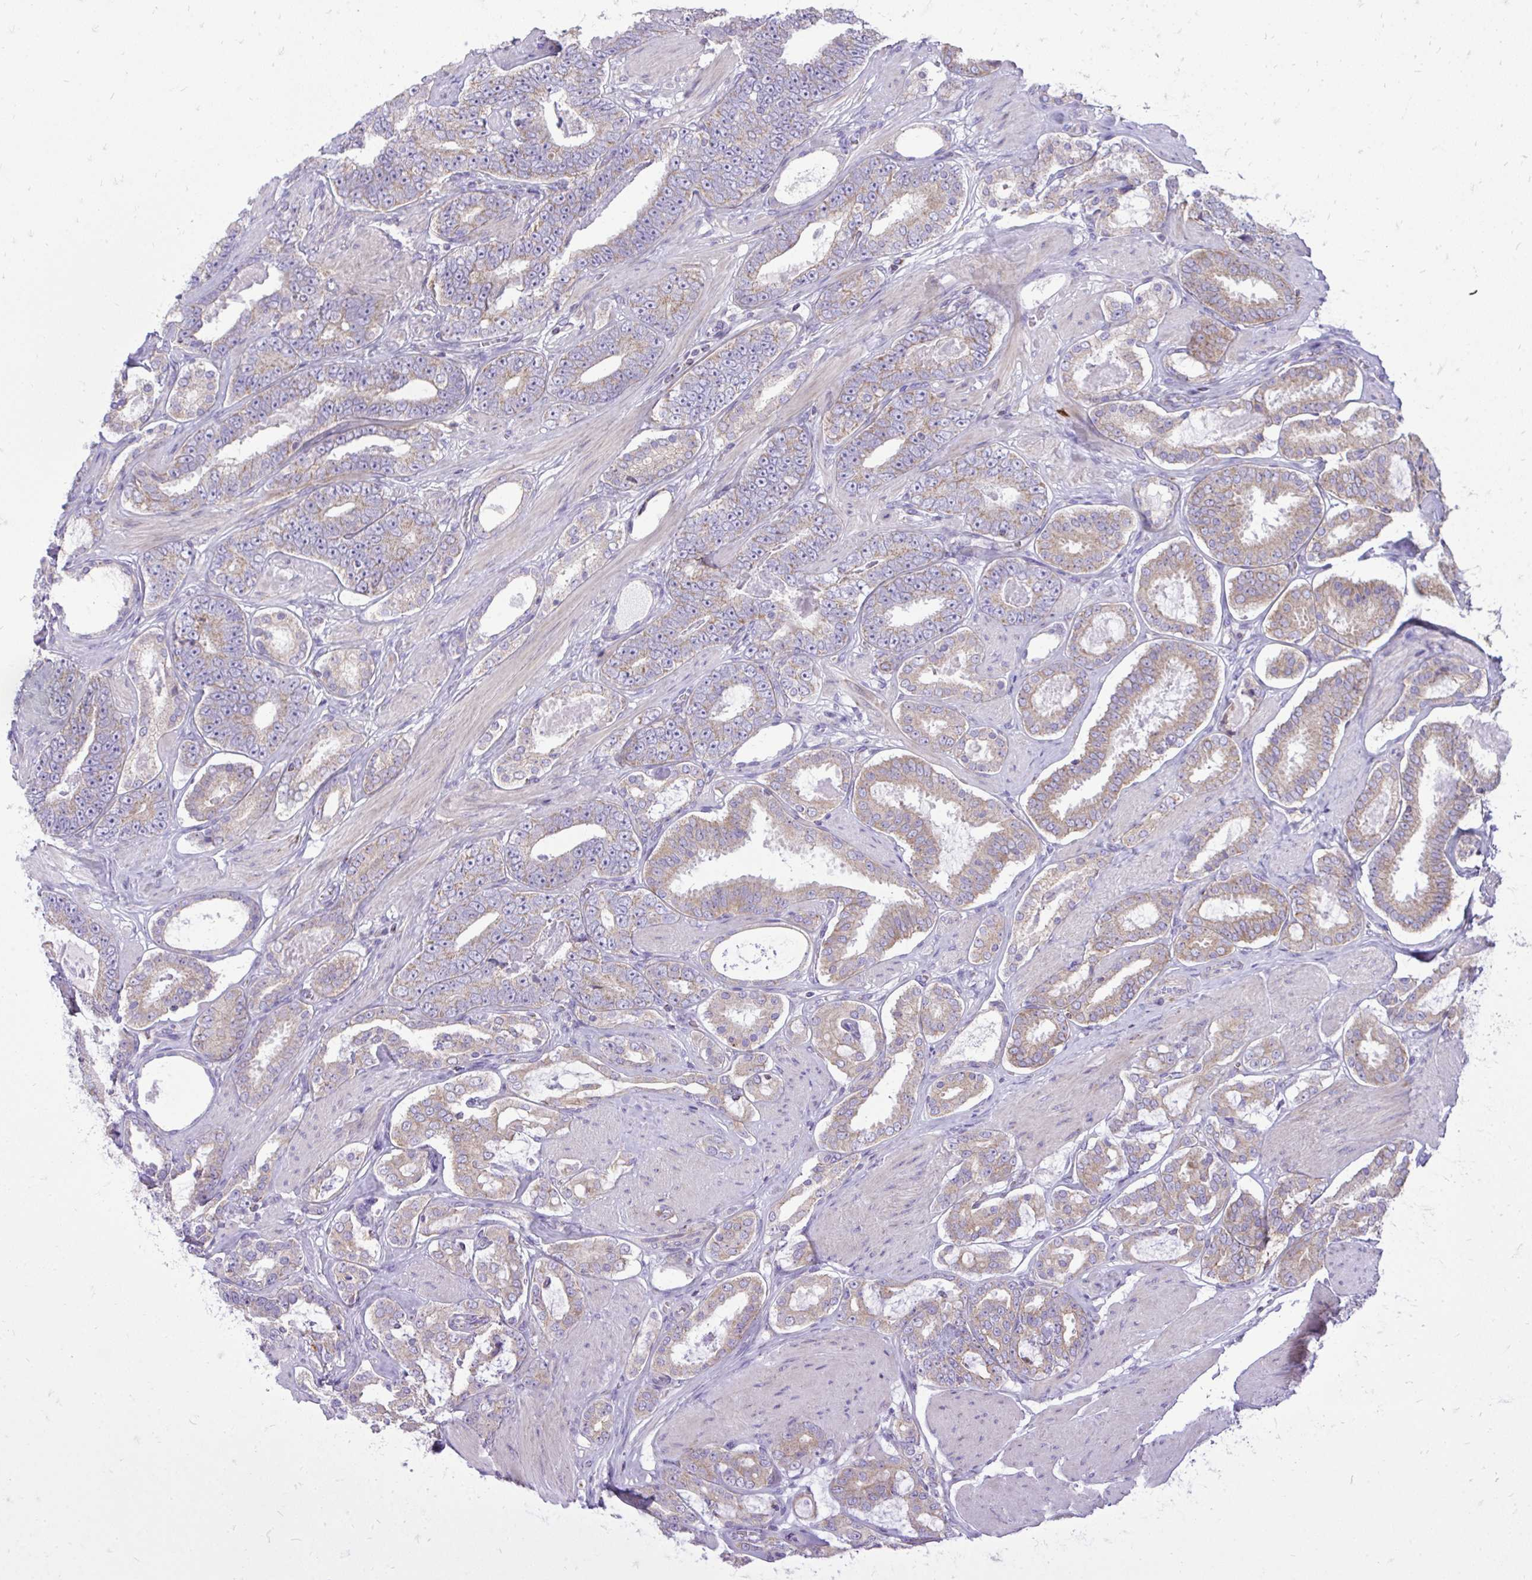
{"staining": {"intensity": "weak", "quantity": ">75%", "location": "cytoplasmic/membranous"}, "tissue": "prostate cancer", "cell_type": "Tumor cells", "image_type": "cancer", "snomed": [{"axis": "morphology", "description": "Adenocarcinoma, High grade"}, {"axis": "topography", "description": "Prostate"}], "caption": "The image demonstrates a brown stain indicating the presence of a protein in the cytoplasmic/membranous of tumor cells in prostate adenocarcinoma (high-grade). (IHC, brightfield microscopy, high magnification).", "gene": "SPTBN2", "patient": {"sex": "male", "age": 63}}